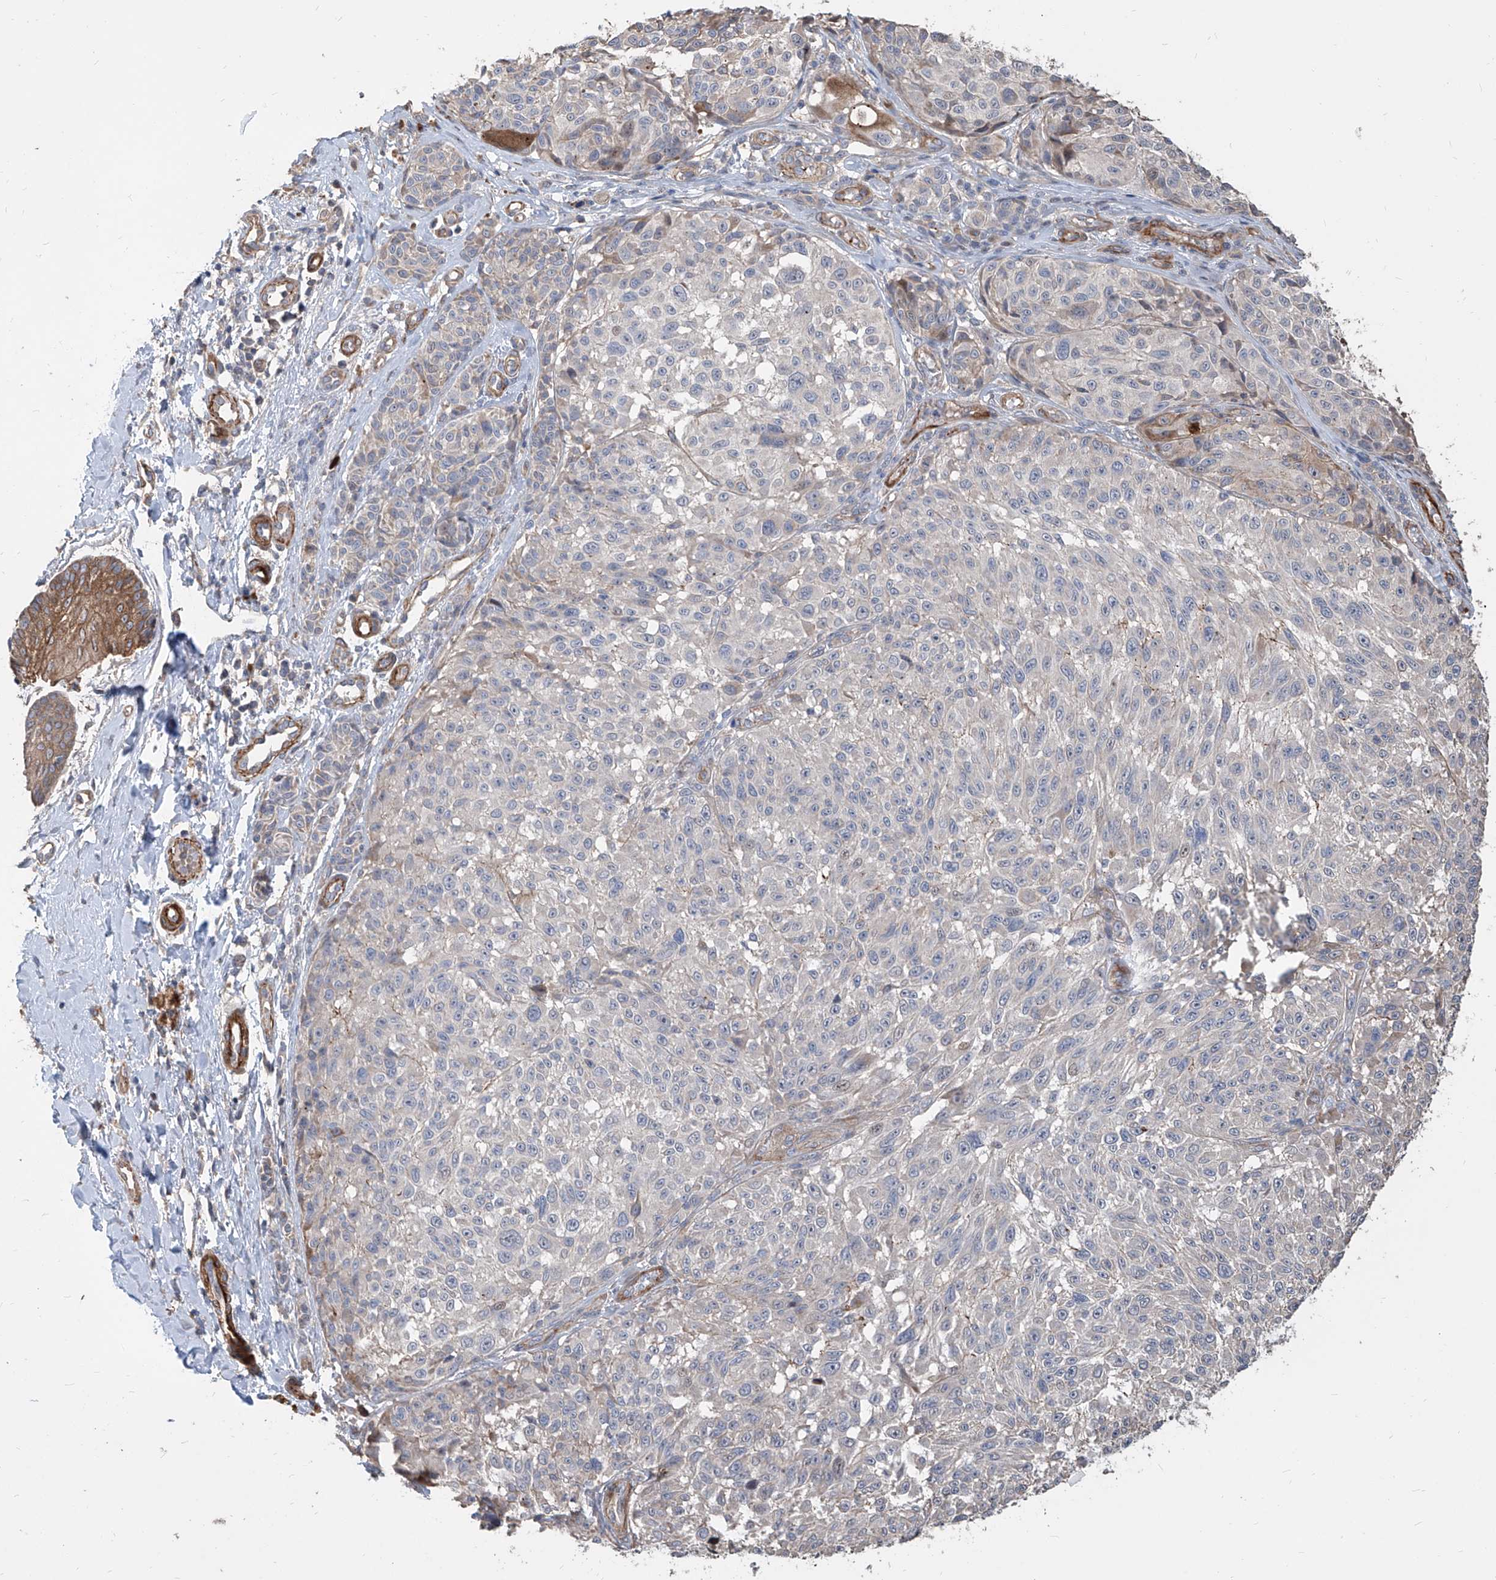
{"staining": {"intensity": "negative", "quantity": "none", "location": "none"}, "tissue": "melanoma", "cell_type": "Tumor cells", "image_type": "cancer", "snomed": [{"axis": "morphology", "description": "Malignant melanoma, NOS"}, {"axis": "topography", "description": "Skin"}], "caption": "Malignant melanoma was stained to show a protein in brown. There is no significant expression in tumor cells.", "gene": "FAM83B", "patient": {"sex": "male", "age": 83}}